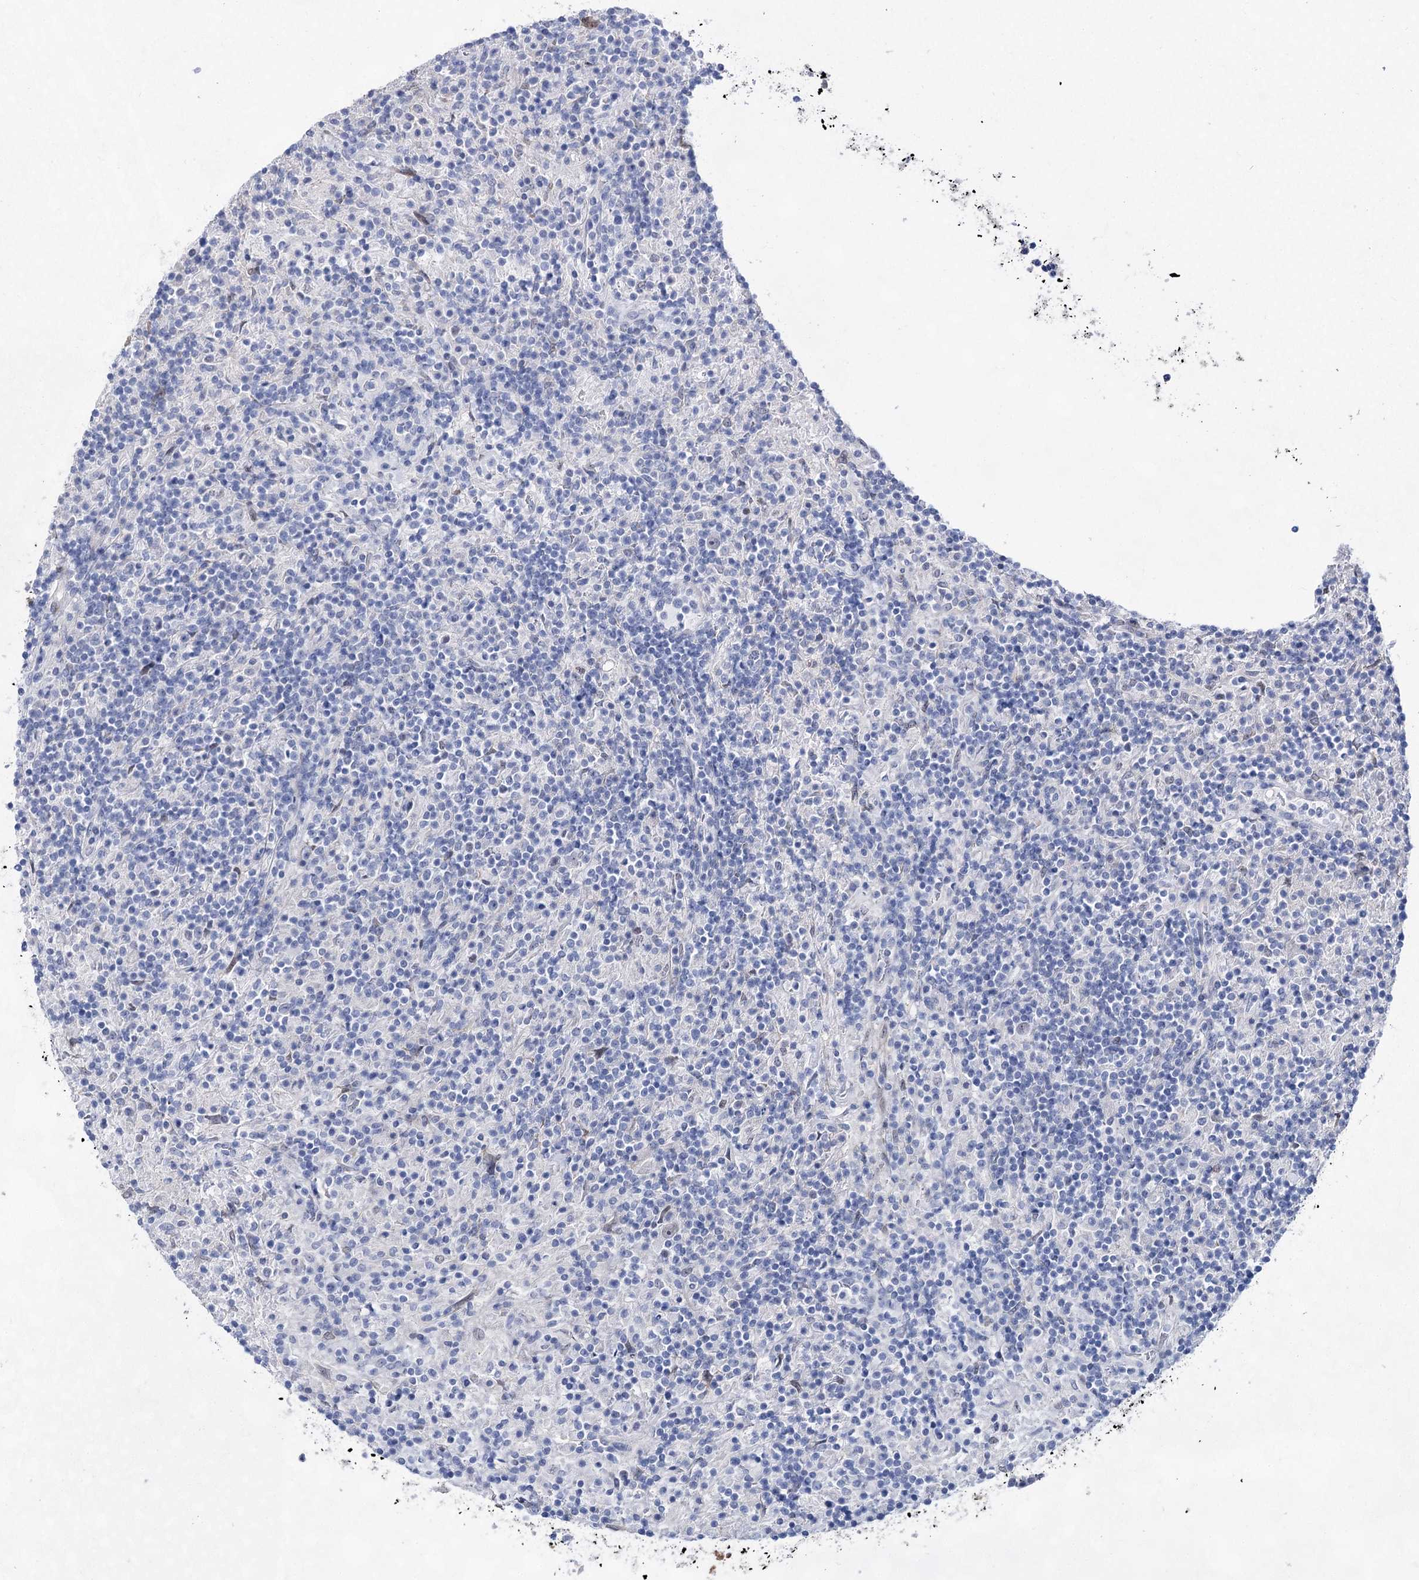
{"staining": {"intensity": "negative", "quantity": "none", "location": "none"}, "tissue": "lymphoma", "cell_type": "Tumor cells", "image_type": "cancer", "snomed": [{"axis": "morphology", "description": "Hodgkin's disease, NOS"}, {"axis": "topography", "description": "Lymph node"}], "caption": "The immunohistochemistry image has no significant positivity in tumor cells of lymphoma tissue.", "gene": "UGDH", "patient": {"sex": "male", "age": 70}}